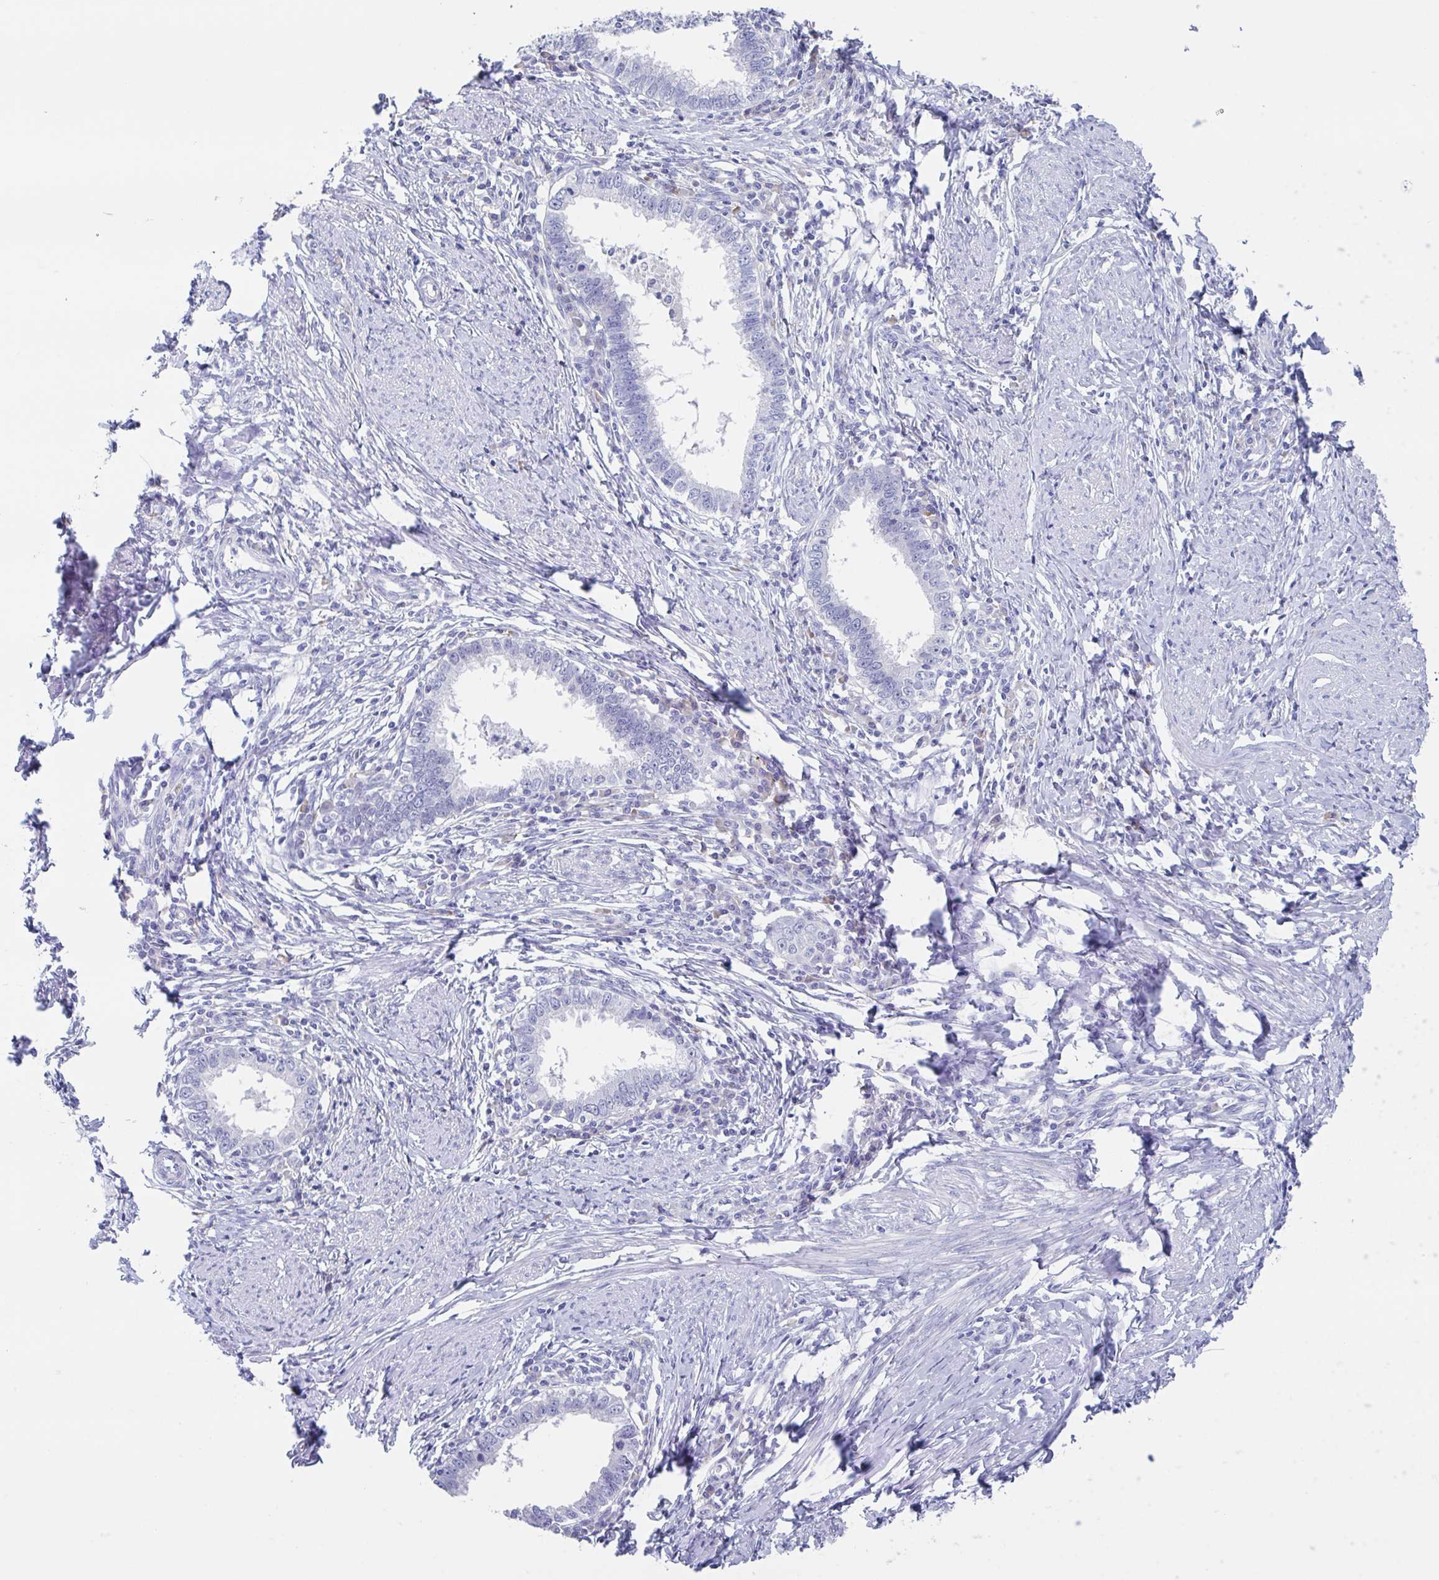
{"staining": {"intensity": "negative", "quantity": "none", "location": "none"}, "tissue": "cervical cancer", "cell_type": "Tumor cells", "image_type": "cancer", "snomed": [{"axis": "morphology", "description": "Adenocarcinoma, NOS"}, {"axis": "topography", "description": "Cervix"}], "caption": "There is no significant positivity in tumor cells of cervical cancer. (DAB (3,3'-diaminobenzidine) immunohistochemistry visualized using brightfield microscopy, high magnification).", "gene": "NOXRED1", "patient": {"sex": "female", "age": 36}}